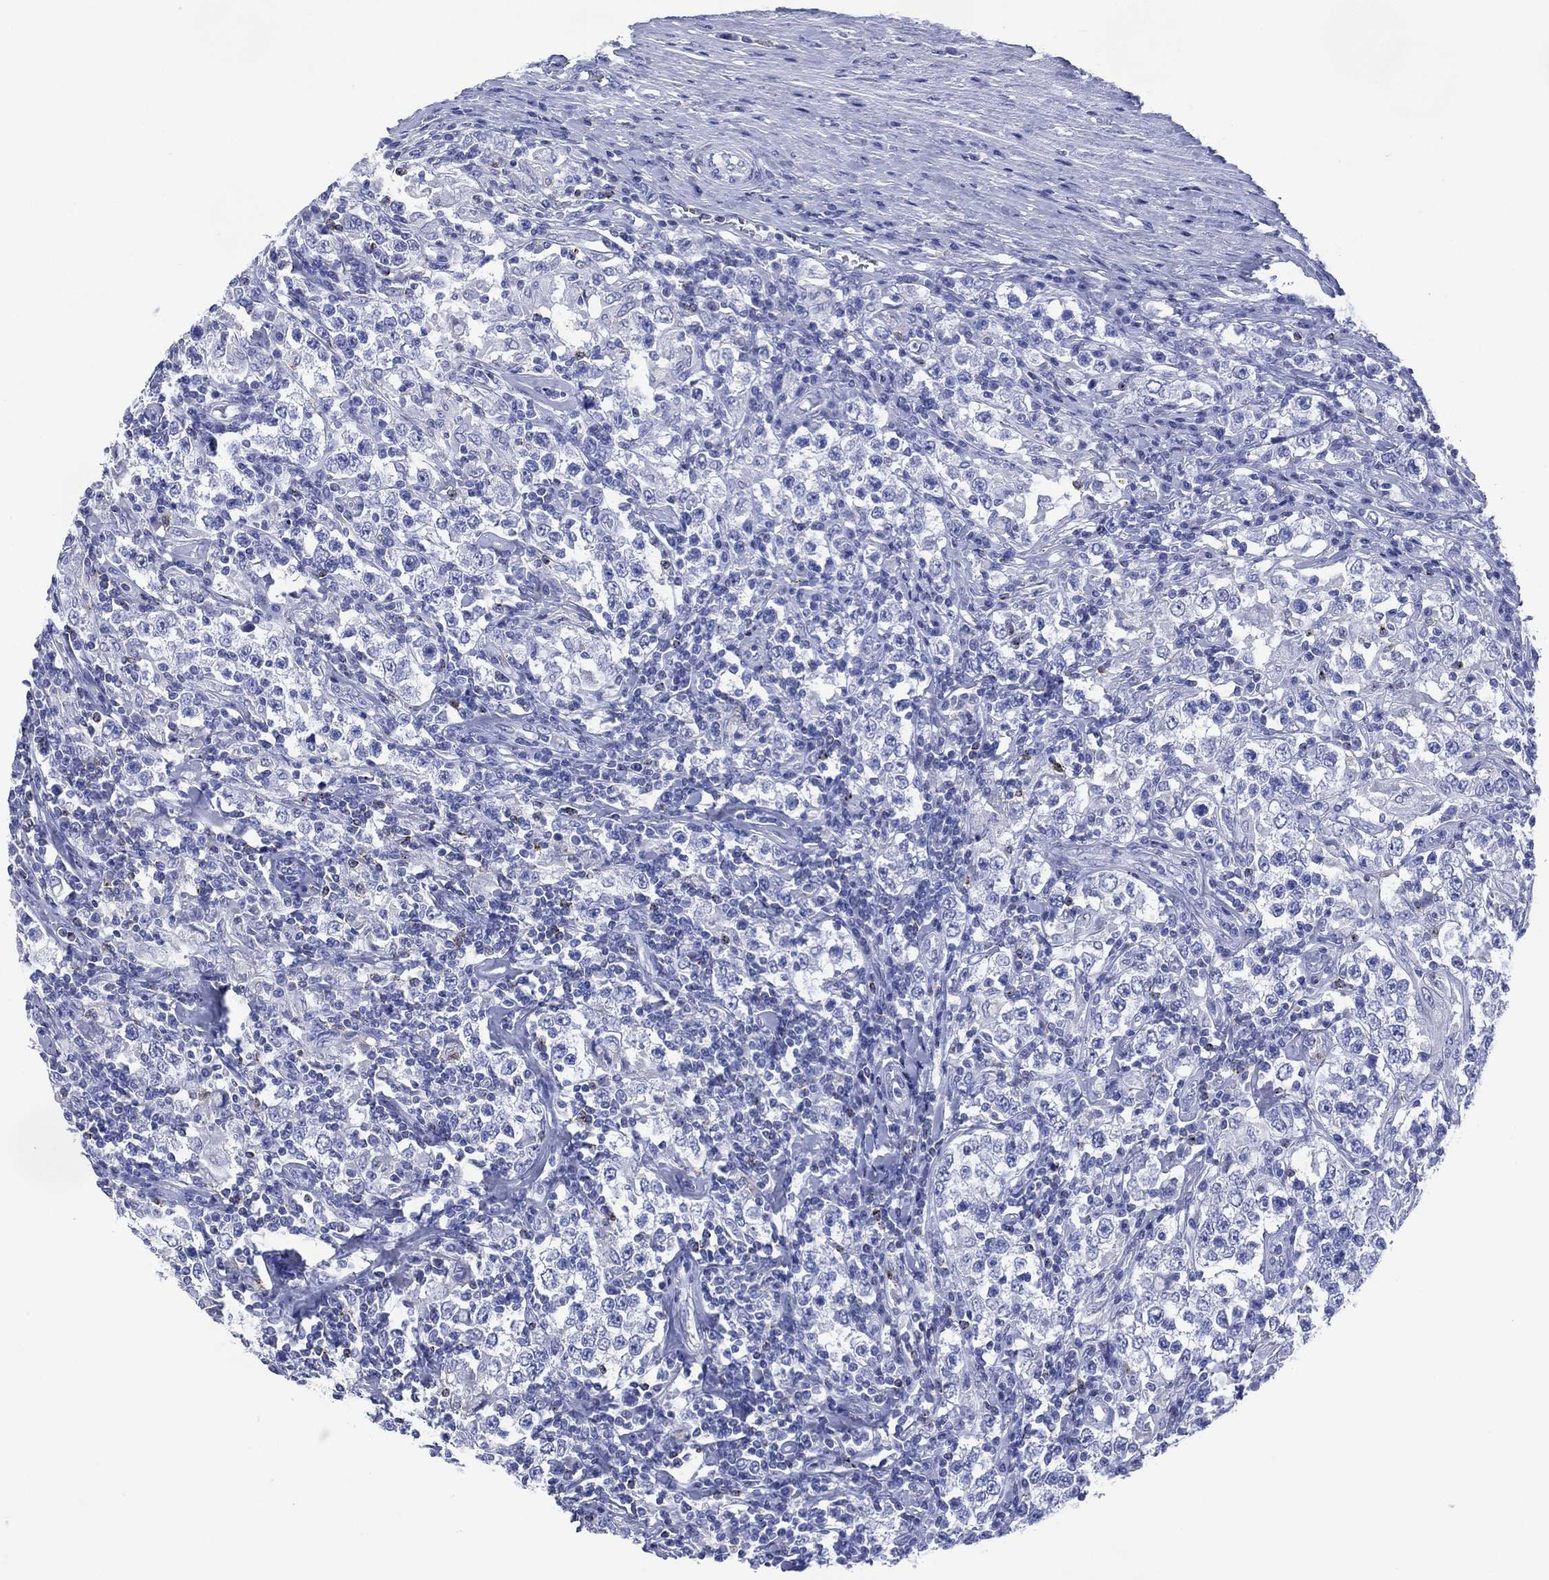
{"staining": {"intensity": "negative", "quantity": "none", "location": "none"}, "tissue": "testis cancer", "cell_type": "Tumor cells", "image_type": "cancer", "snomed": [{"axis": "morphology", "description": "Seminoma, NOS"}, {"axis": "morphology", "description": "Carcinoma, Embryonal, NOS"}, {"axis": "topography", "description": "Testis"}], "caption": "Immunohistochemistry (IHC) image of neoplastic tissue: testis cancer stained with DAB displays no significant protein expression in tumor cells. Brightfield microscopy of IHC stained with DAB (brown) and hematoxylin (blue), captured at high magnification.", "gene": "DPP4", "patient": {"sex": "male", "age": 41}}